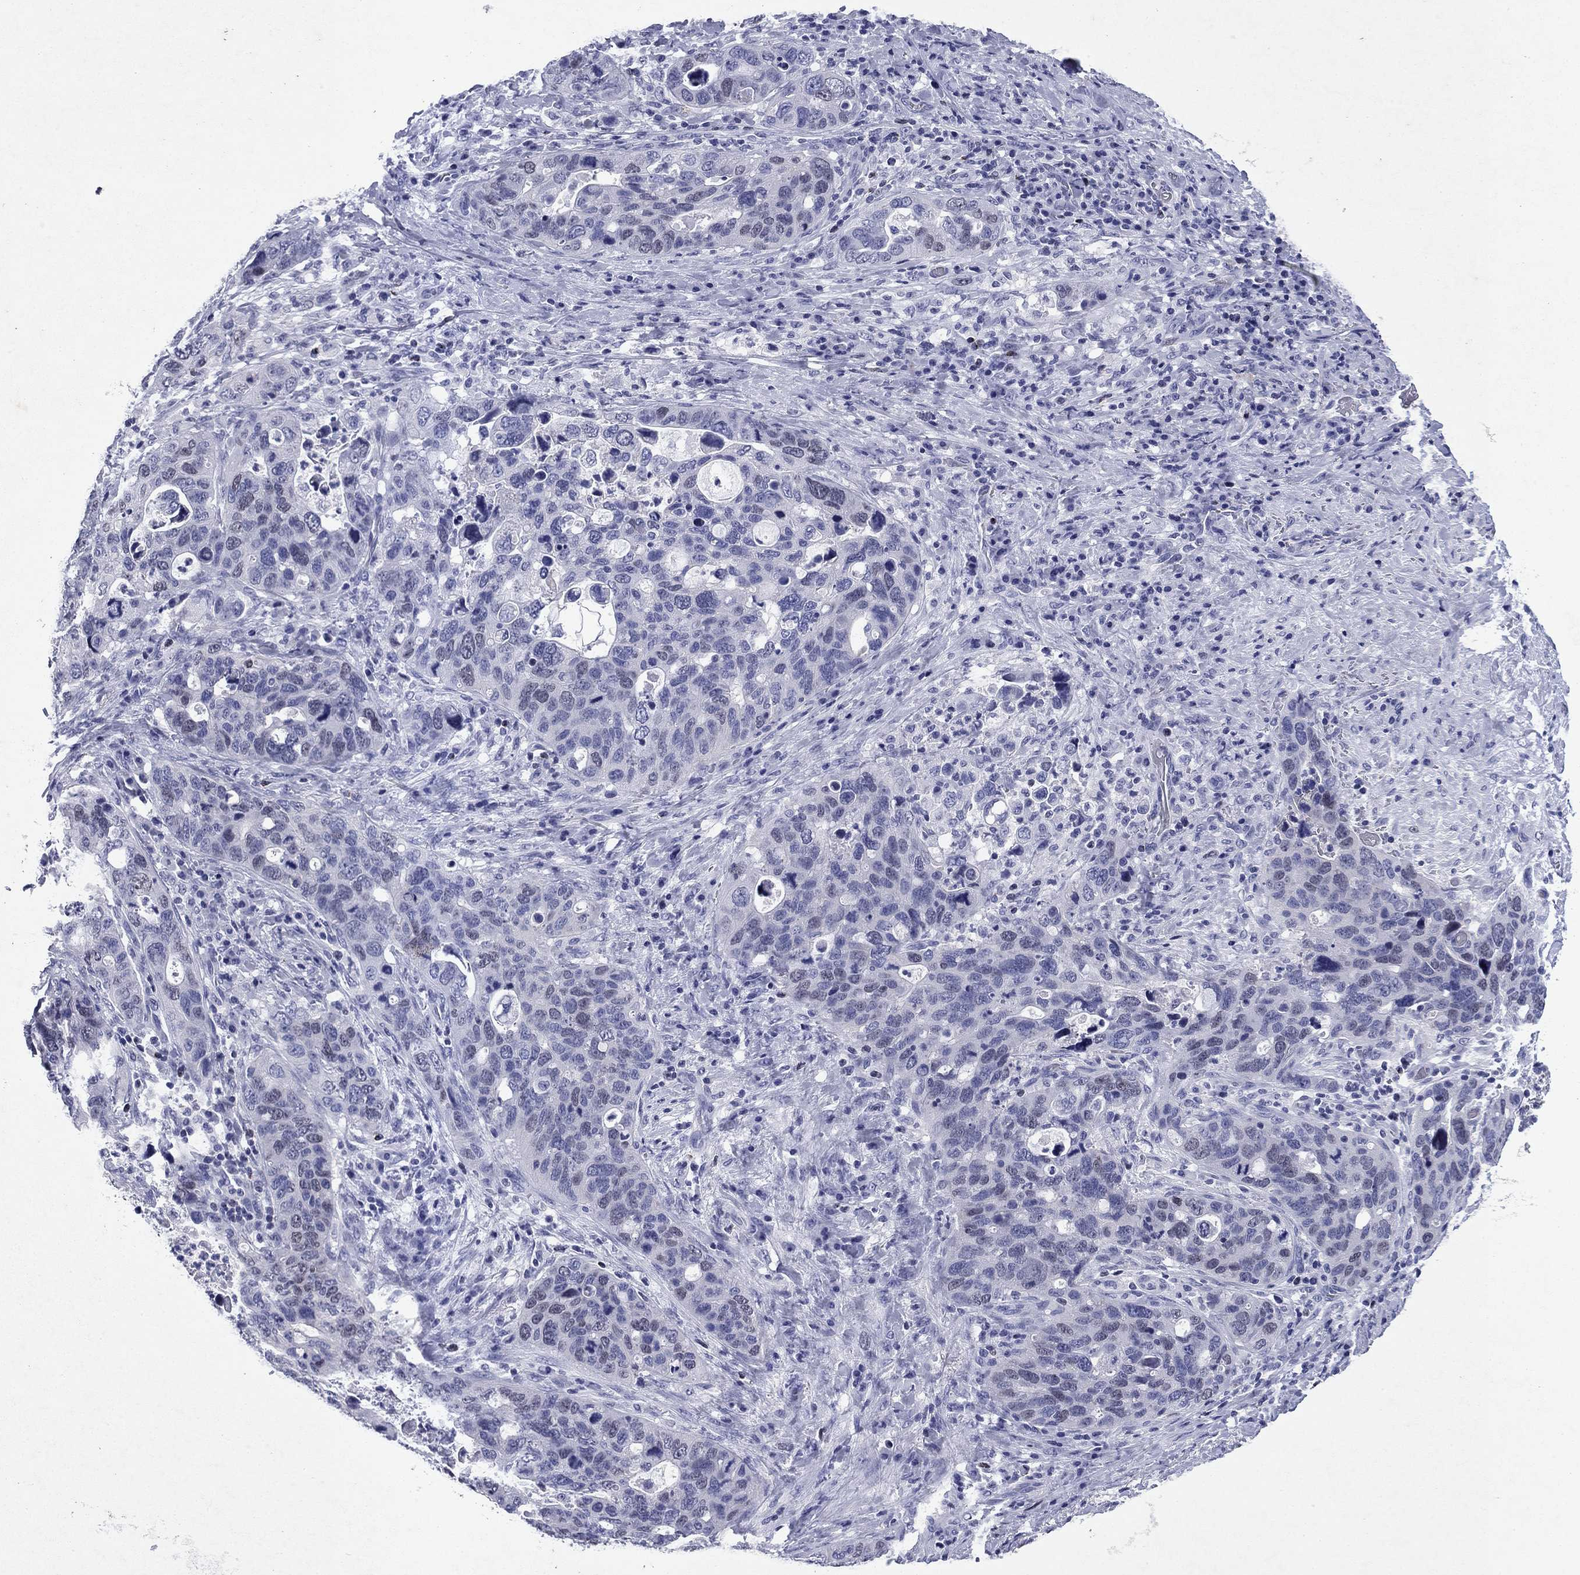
{"staining": {"intensity": "weak", "quantity": "<25%", "location": "nuclear"}, "tissue": "stomach cancer", "cell_type": "Tumor cells", "image_type": "cancer", "snomed": [{"axis": "morphology", "description": "Adenocarcinoma, NOS"}, {"axis": "topography", "description": "Stomach"}], "caption": "Immunohistochemistry of human adenocarcinoma (stomach) displays no positivity in tumor cells. (DAB immunohistochemistry (IHC) visualized using brightfield microscopy, high magnification).", "gene": "GZMK", "patient": {"sex": "male", "age": 54}}